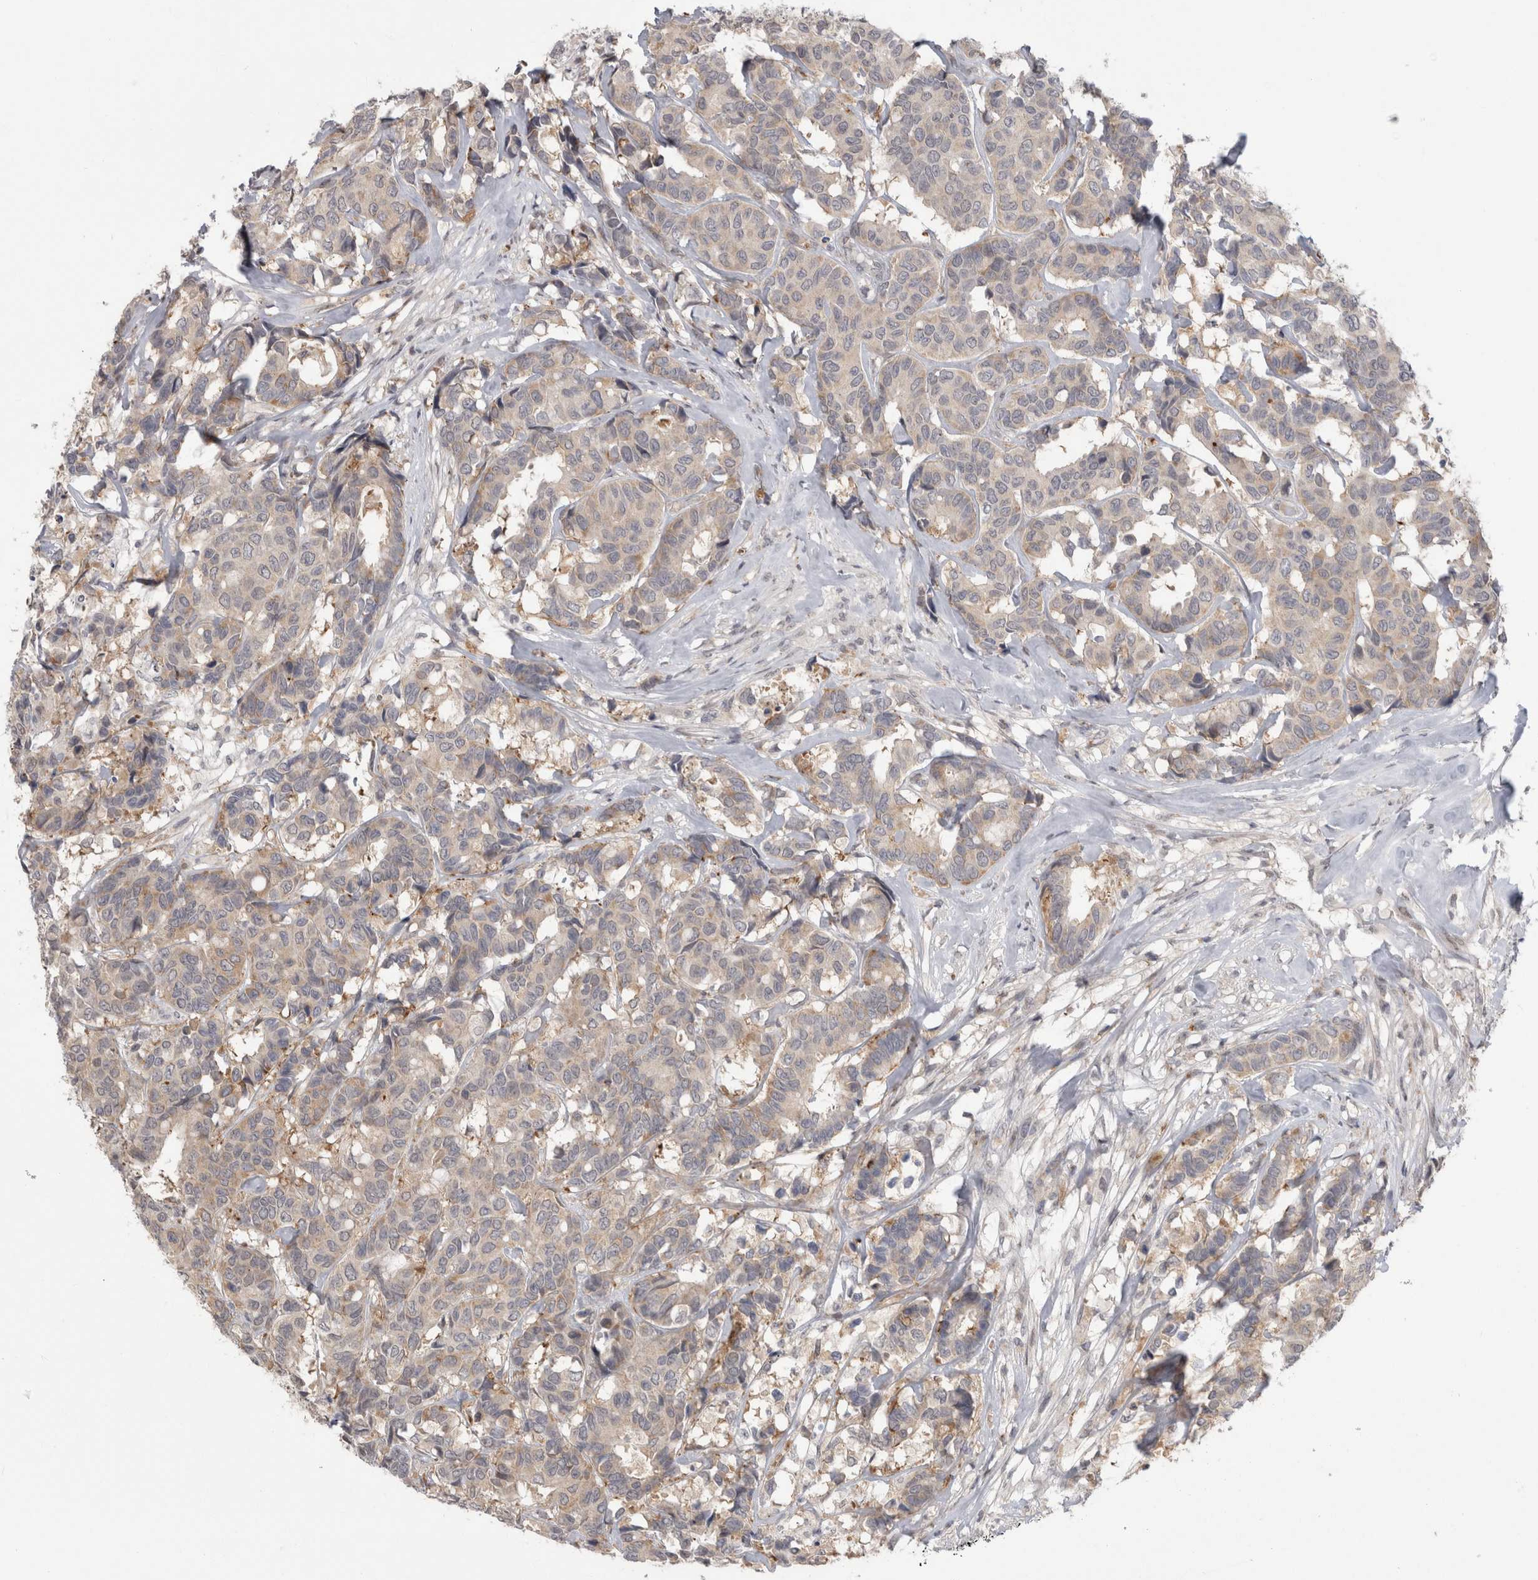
{"staining": {"intensity": "weak", "quantity": "25%-75%", "location": "cytoplasmic/membranous"}, "tissue": "breast cancer", "cell_type": "Tumor cells", "image_type": "cancer", "snomed": [{"axis": "morphology", "description": "Duct carcinoma"}, {"axis": "topography", "description": "Breast"}], "caption": "Approximately 25%-75% of tumor cells in breast cancer (intraductal carcinoma) display weak cytoplasmic/membranous protein expression as visualized by brown immunohistochemical staining.", "gene": "MTBP", "patient": {"sex": "female", "age": 87}}